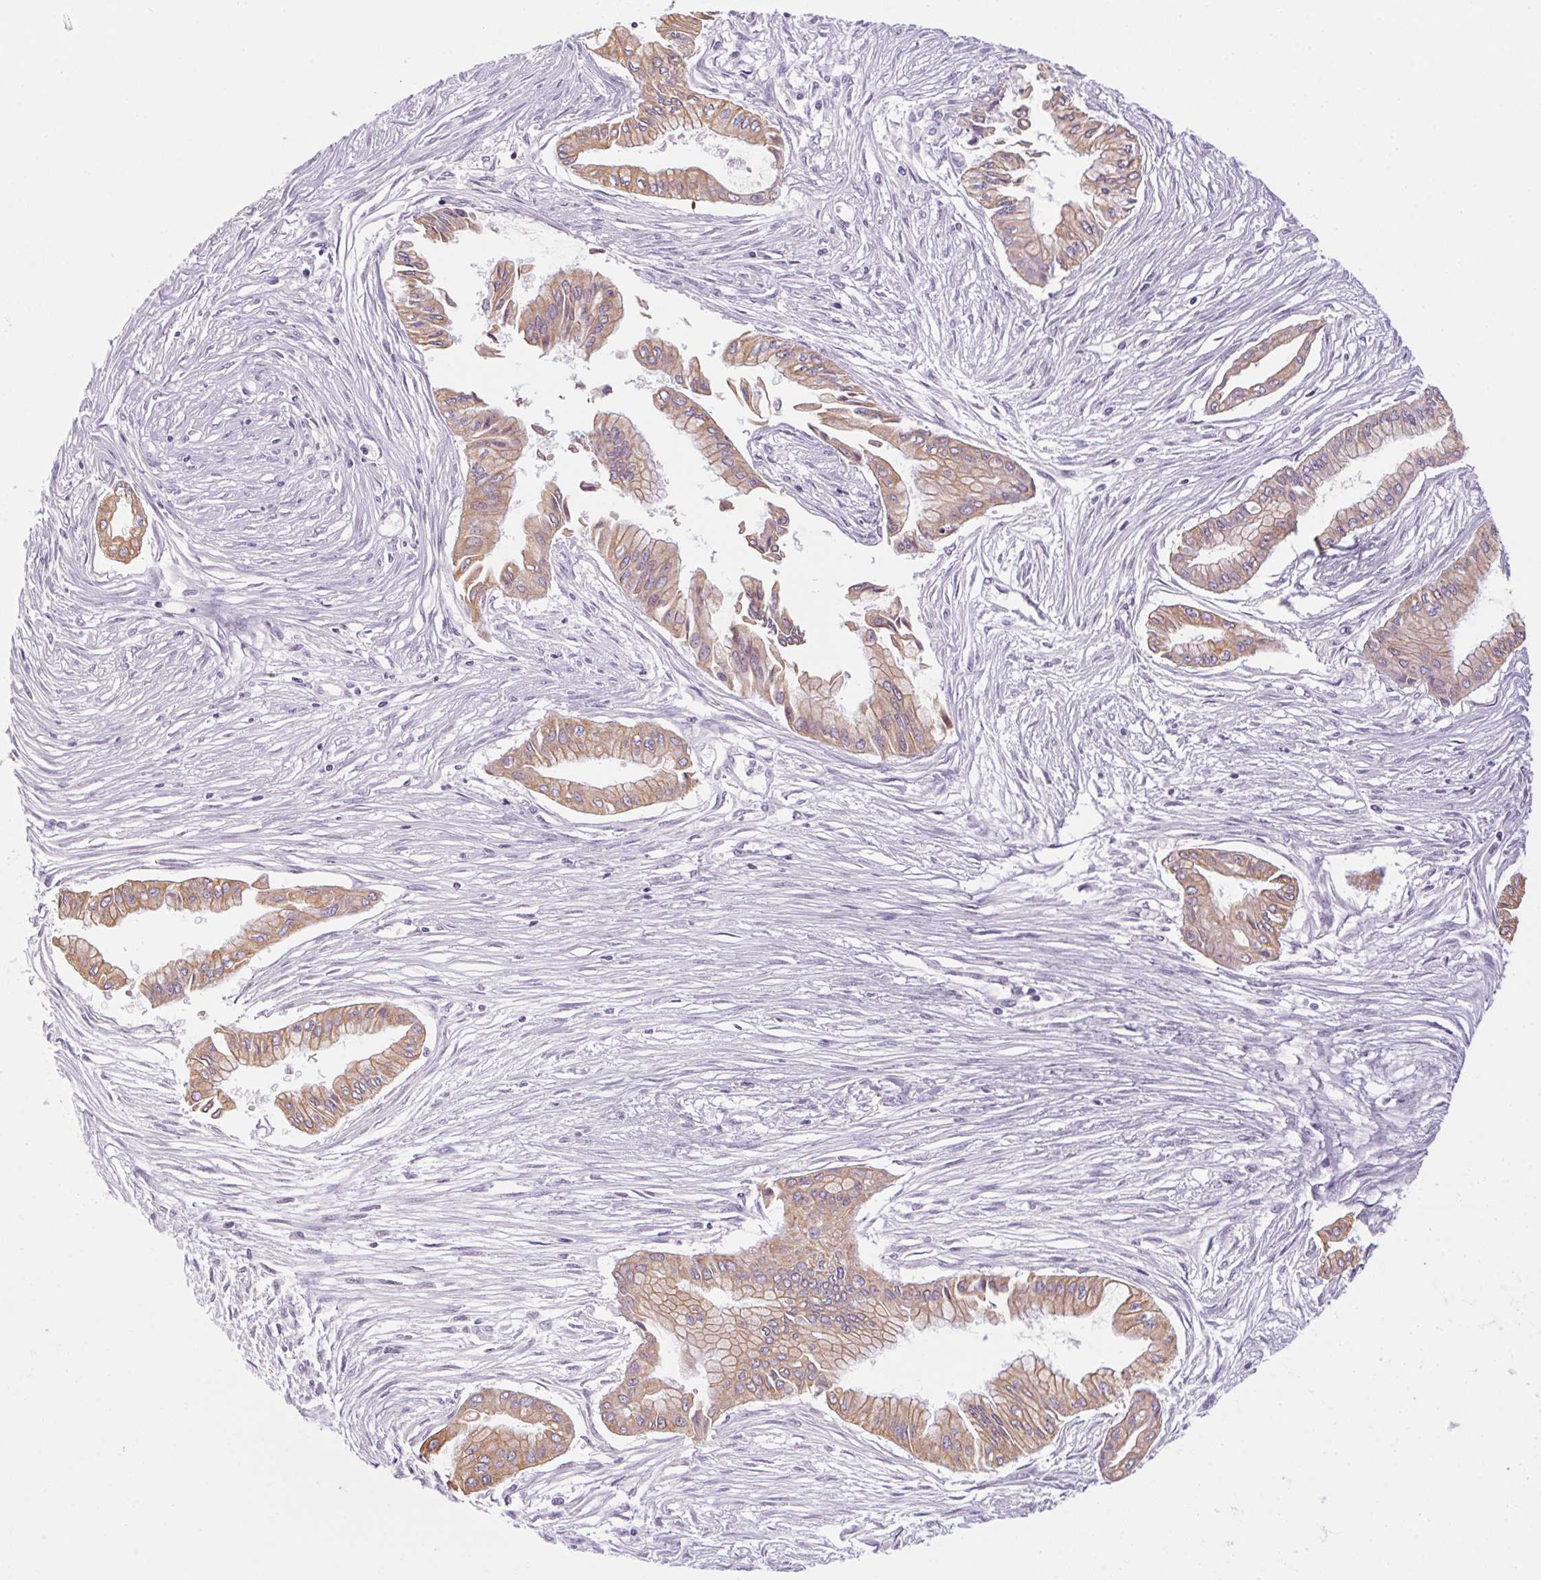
{"staining": {"intensity": "weak", "quantity": ">75%", "location": "cytoplasmic/membranous"}, "tissue": "pancreatic cancer", "cell_type": "Tumor cells", "image_type": "cancer", "snomed": [{"axis": "morphology", "description": "Adenocarcinoma, NOS"}, {"axis": "topography", "description": "Pancreas"}], "caption": "A photomicrograph of pancreatic cancer stained for a protein demonstrates weak cytoplasmic/membranous brown staining in tumor cells.", "gene": "RPTN", "patient": {"sex": "female", "age": 68}}